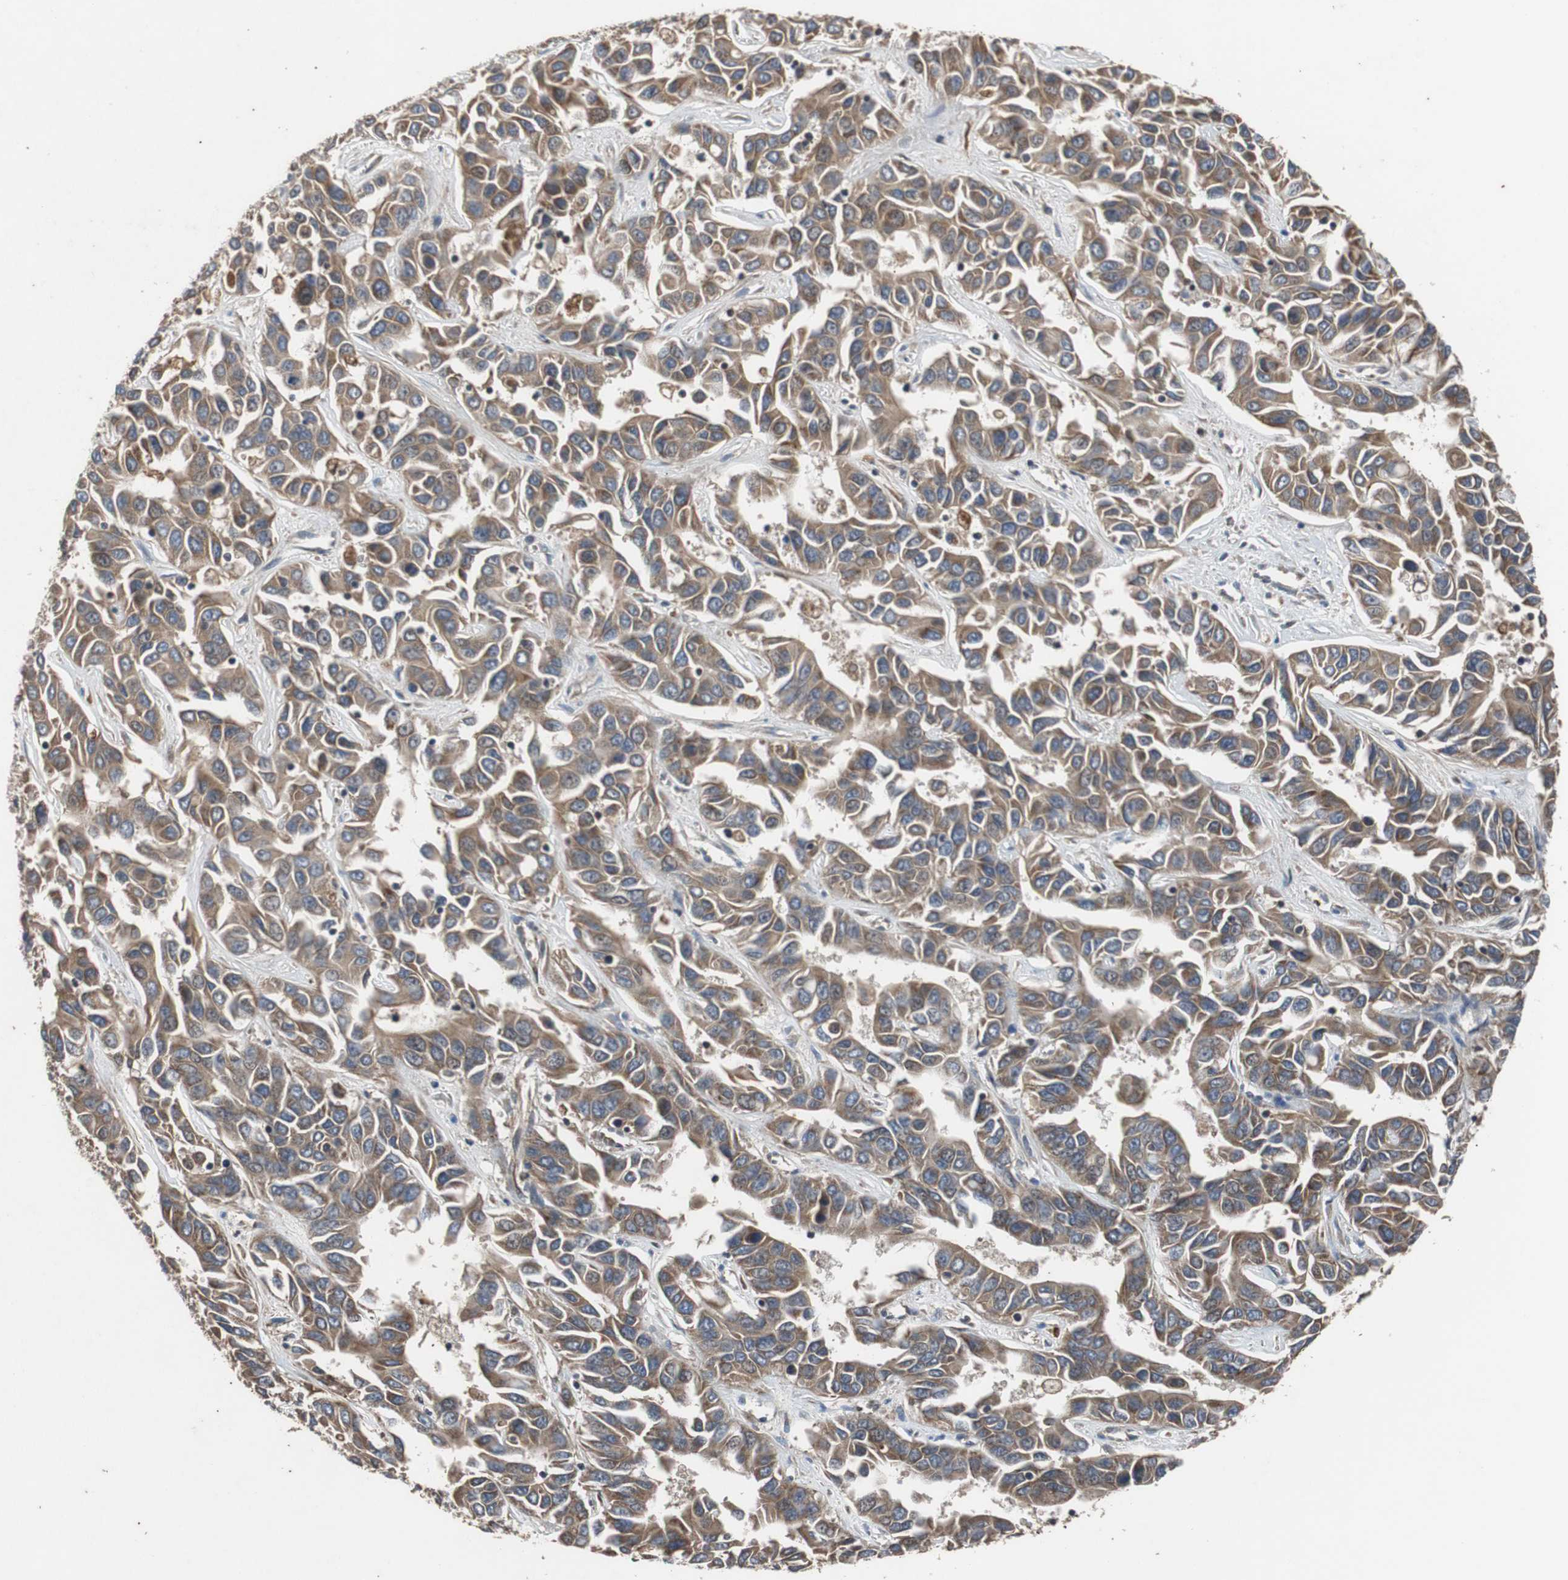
{"staining": {"intensity": "moderate", "quantity": ">75%", "location": "cytoplasmic/membranous"}, "tissue": "liver cancer", "cell_type": "Tumor cells", "image_type": "cancer", "snomed": [{"axis": "morphology", "description": "Cholangiocarcinoma"}, {"axis": "topography", "description": "Liver"}], "caption": "Liver cancer (cholangiocarcinoma) tissue shows moderate cytoplasmic/membranous positivity in approximately >75% of tumor cells", "gene": "ACTR3", "patient": {"sex": "female", "age": 52}}